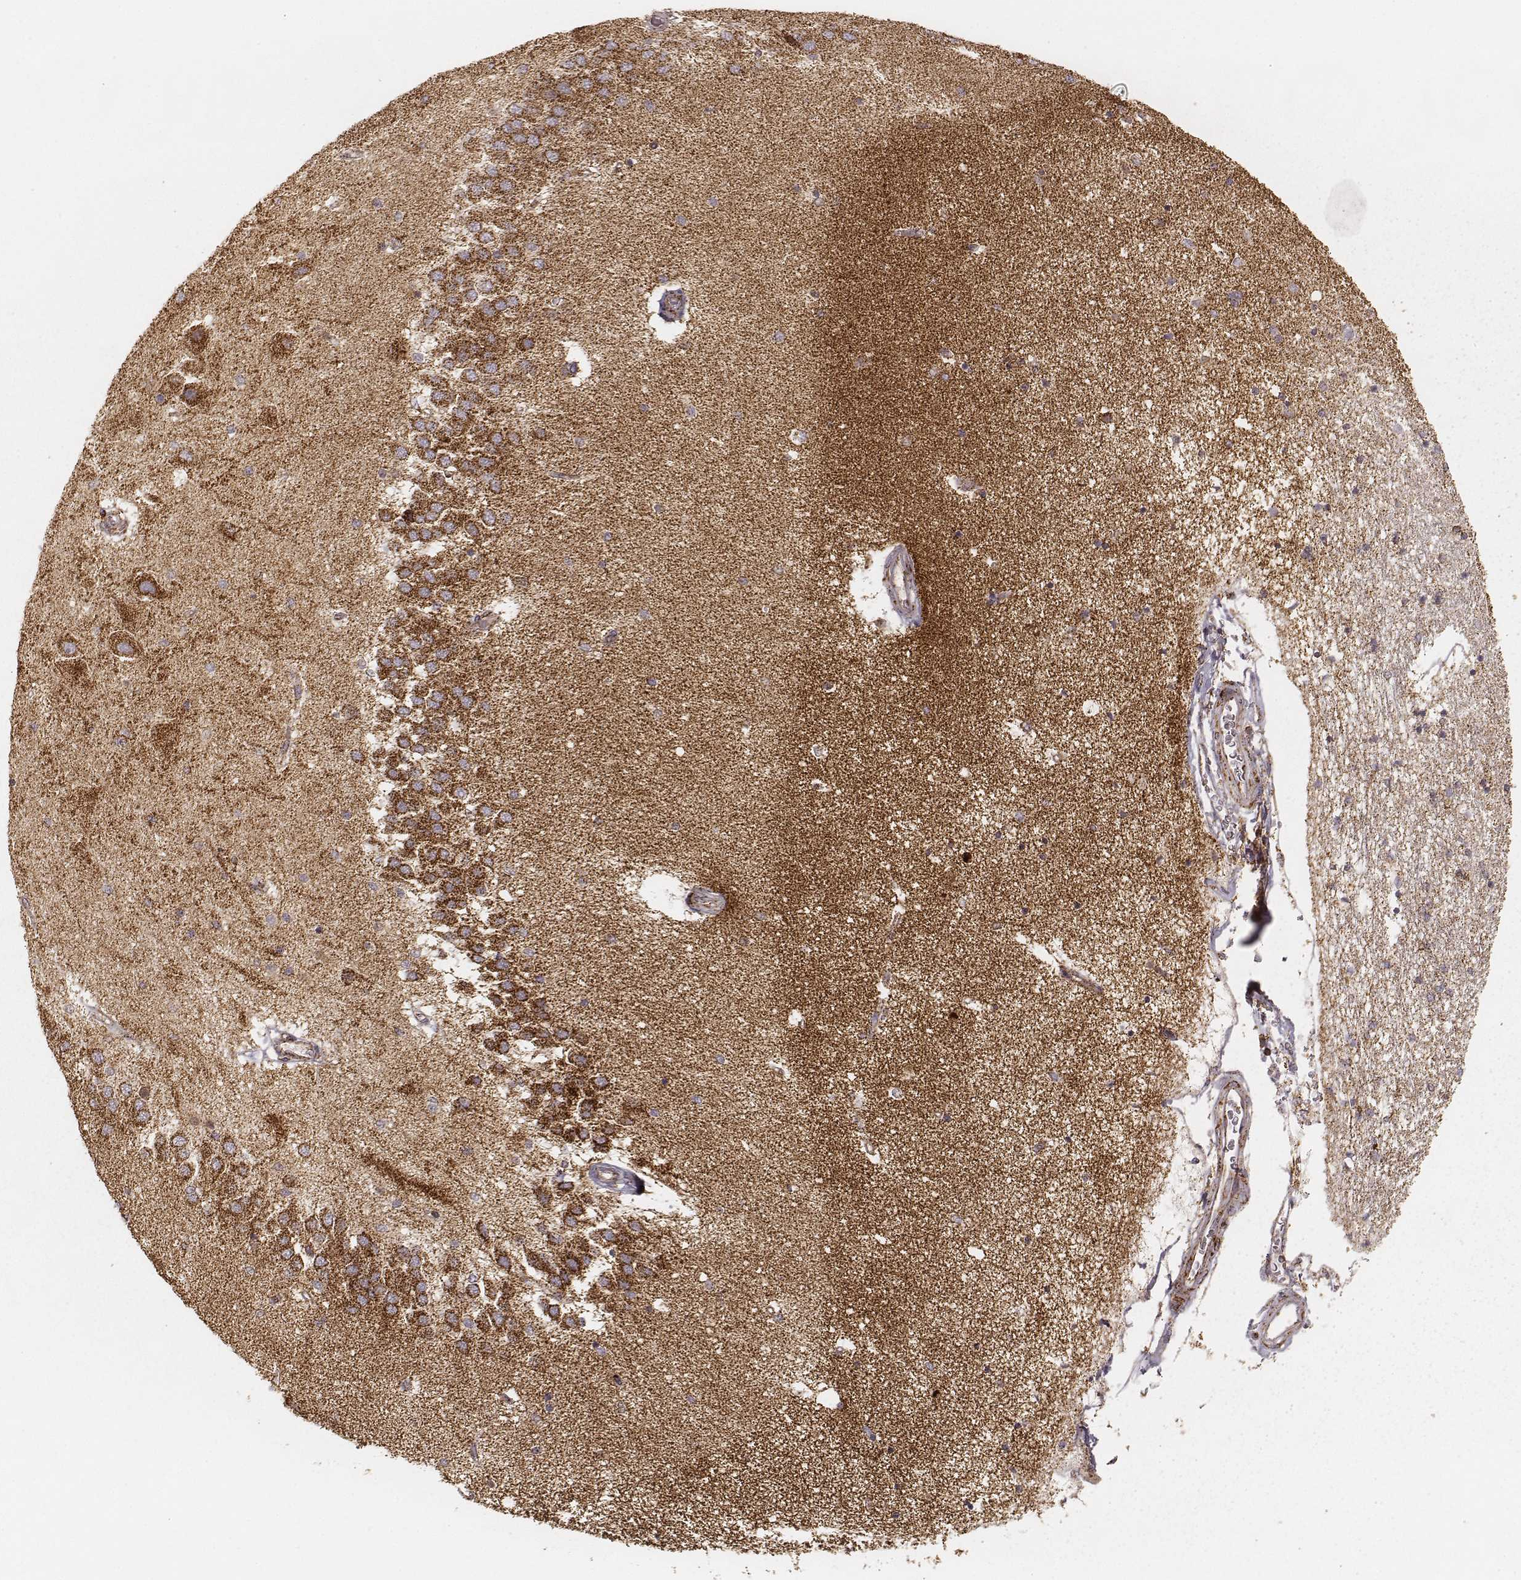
{"staining": {"intensity": "moderate", "quantity": ">75%", "location": "cytoplasmic/membranous"}, "tissue": "hippocampus", "cell_type": "Glial cells", "image_type": "normal", "snomed": [{"axis": "morphology", "description": "Normal tissue, NOS"}, {"axis": "topography", "description": "Hippocampus"}], "caption": "Immunohistochemistry (IHC) (DAB (3,3'-diaminobenzidine)) staining of unremarkable hippocampus displays moderate cytoplasmic/membranous protein staining in approximately >75% of glial cells.", "gene": "CS", "patient": {"sex": "female", "age": 54}}